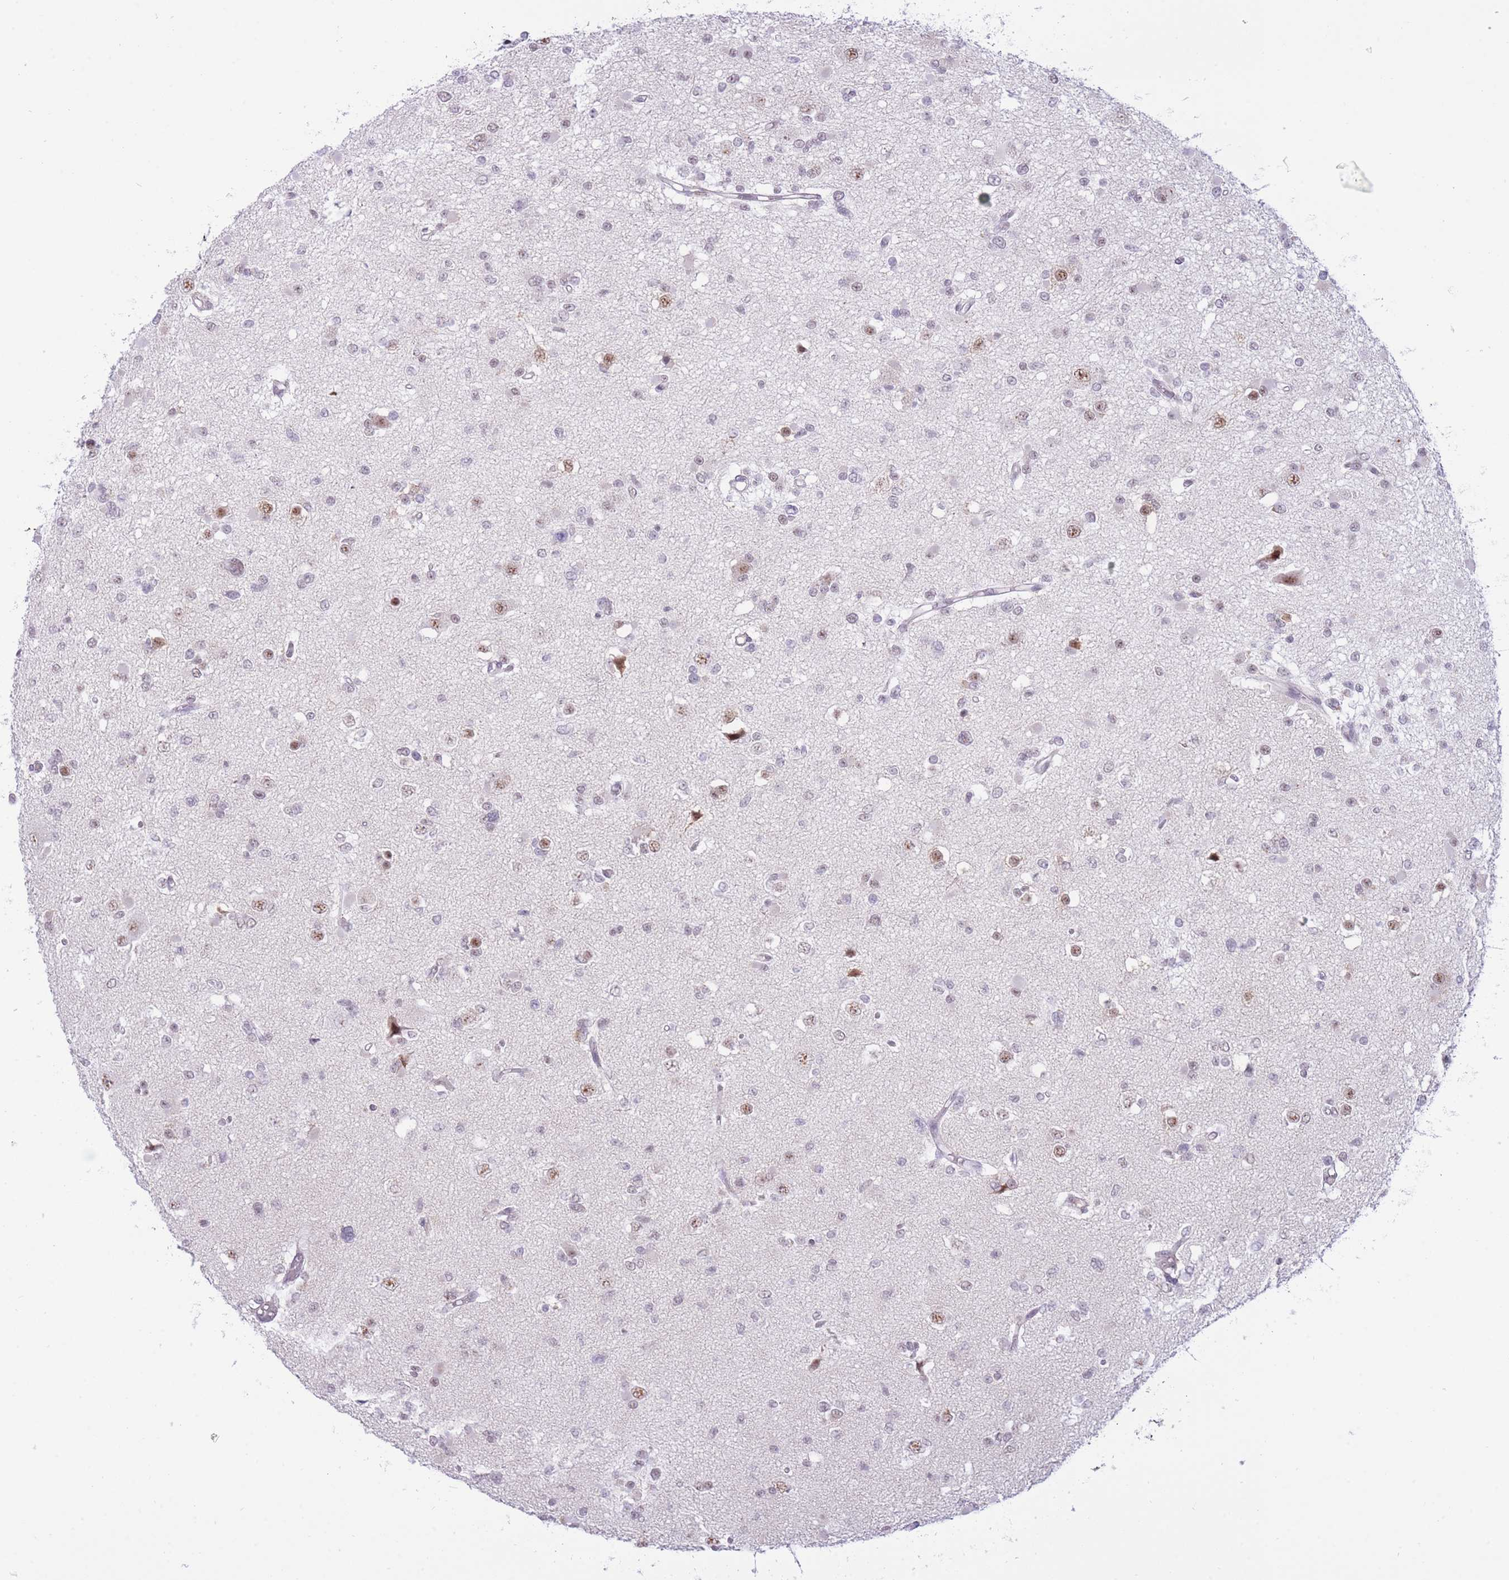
{"staining": {"intensity": "moderate", "quantity": "<25%", "location": "nuclear"}, "tissue": "glioma", "cell_type": "Tumor cells", "image_type": "cancer", "snomed": [{"axis": "morphology", "description": "Glioma, malignant, Low grade"}, {"axis": "topography", "description": "Brain"}], "caption": "The image demonstrates staining of low-grade glioma (malignant), revealing moderate nuclear protein positivity (brown color) within tumor cells.", "gene": "CYP2B6", "patient": {"sex": "female", "age": 22}}